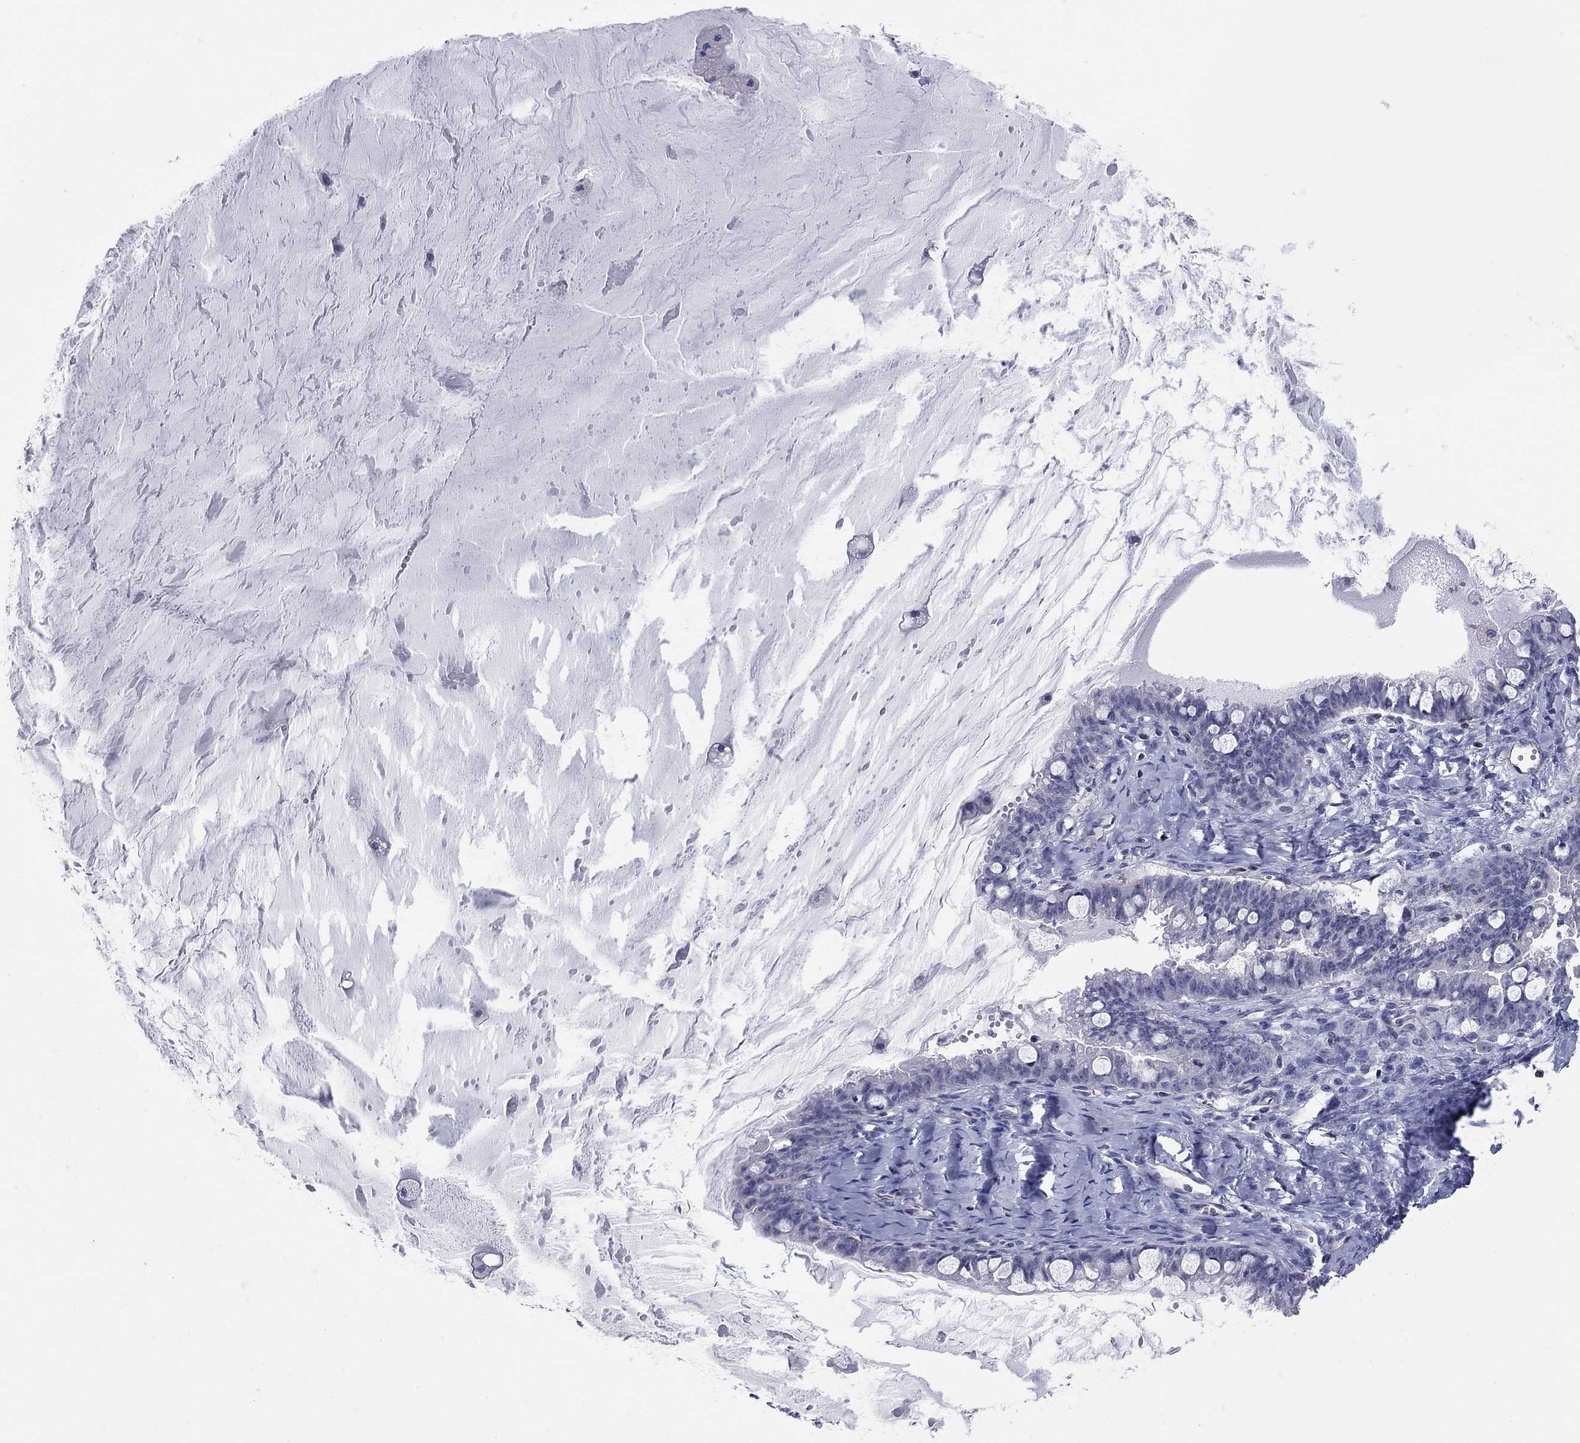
{"staining": {"intensity": "negative", "quantity": "none", "location": "none"}, "tissue": "ovarian cancer", "cell_type": "Tumor cells", "image_type": "cancer", "snomed": [{"axis": "morphology", "description": "Cystadenocarcinoma, mucinous, NOS"}, {"axis": "topography", "description": "Ovary"}], "caption": "The image exhibits no staining of tumor cells in ovarian cancer (mucinous cystadenocarcinoma).", "gene": "PSD4", "patient": {"sex": "female", "age": 63}}